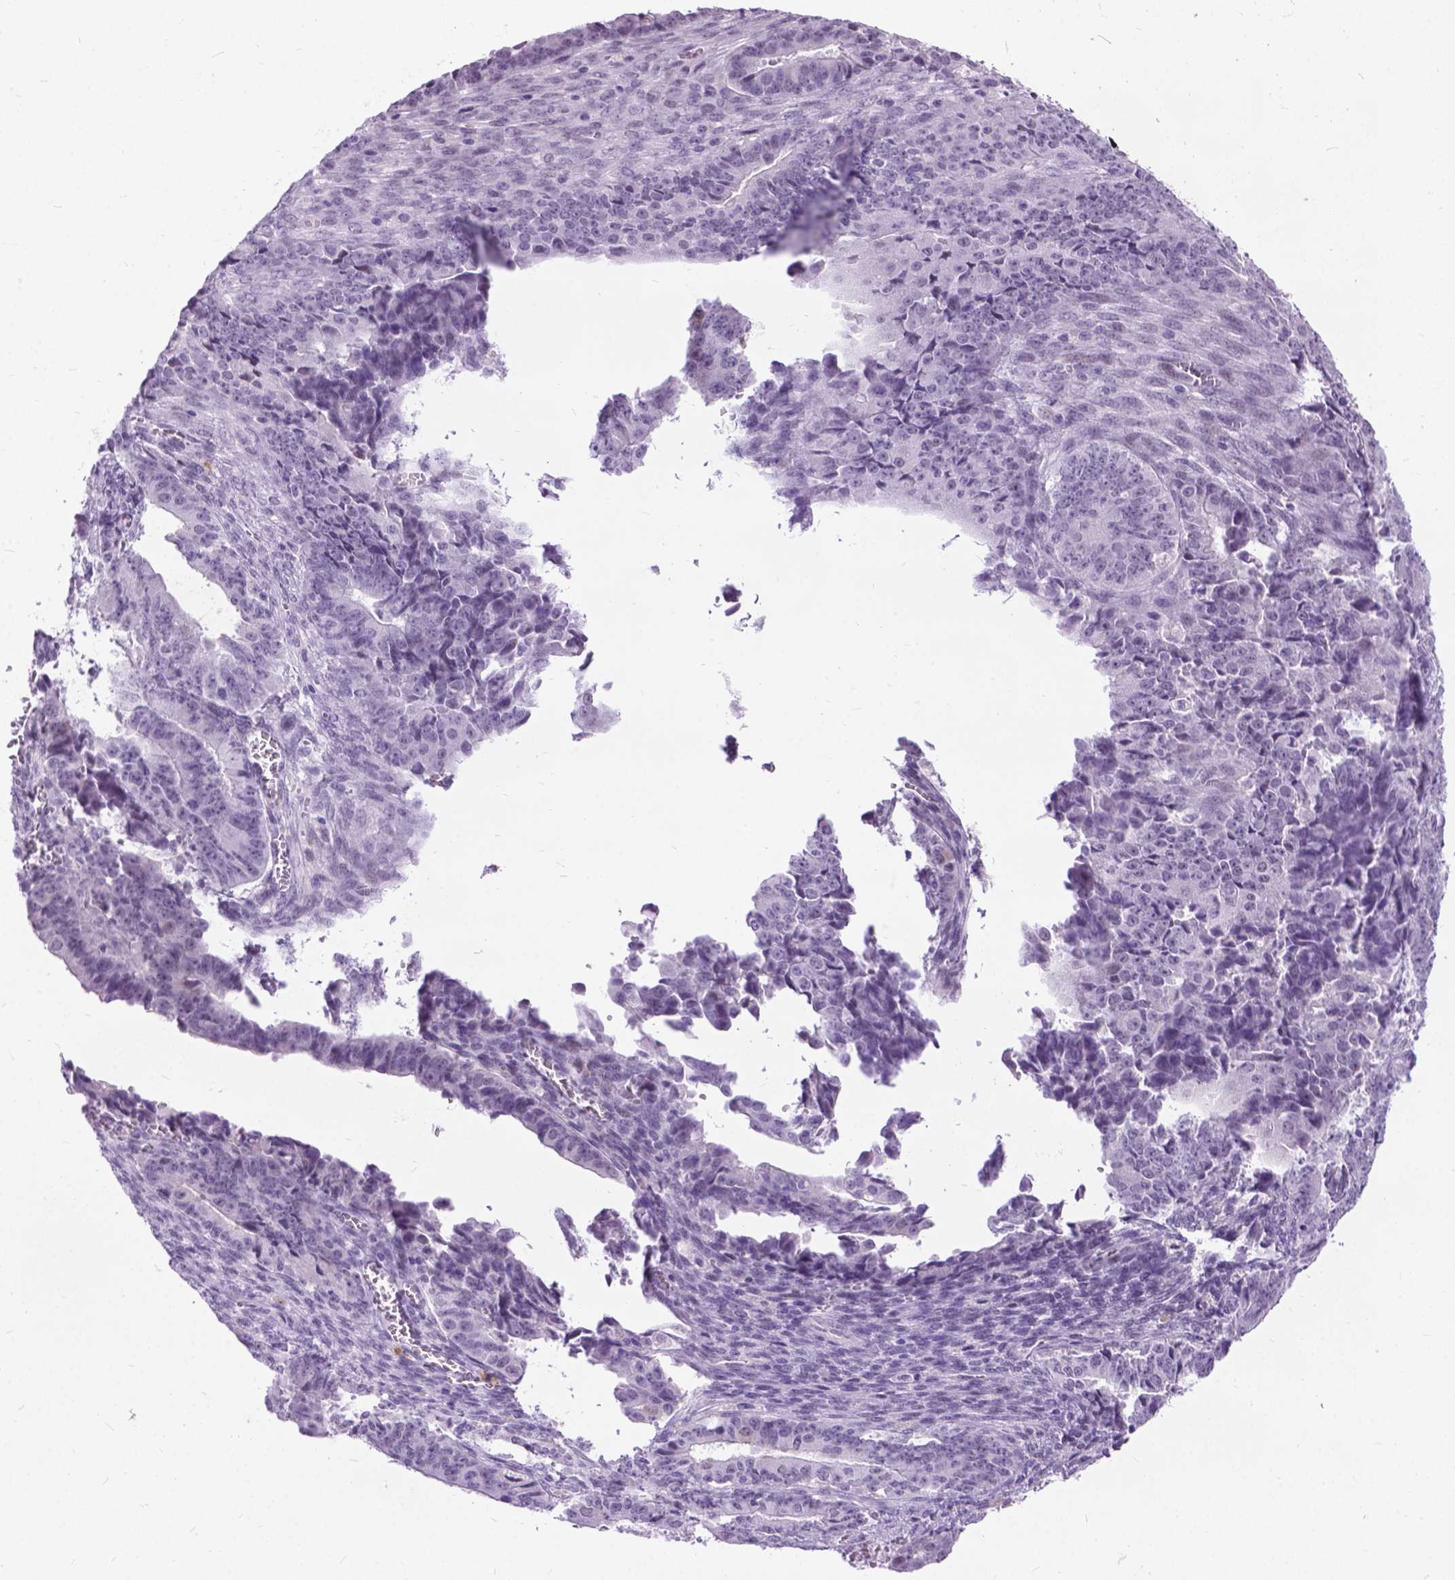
{"staining": {"intensity": "negative", "quantity": "none", "location": "none"}, "tissue": "ovarian cancer", "cell_type": "Tumor cells", "image_type": "cancer", "snomed": [{"axis": "morphology", "description": "Carcinoma, endometroid"}, {"axis": "topography", "description": "Ovary"}], "caption": "DAB immunohistochemical staining of human endometroid carcinoma (ovarian) demonstrates no significant expression in tumor cells.", "gene": "PROB1", "patient": {"sex": "female", "age": 42}}